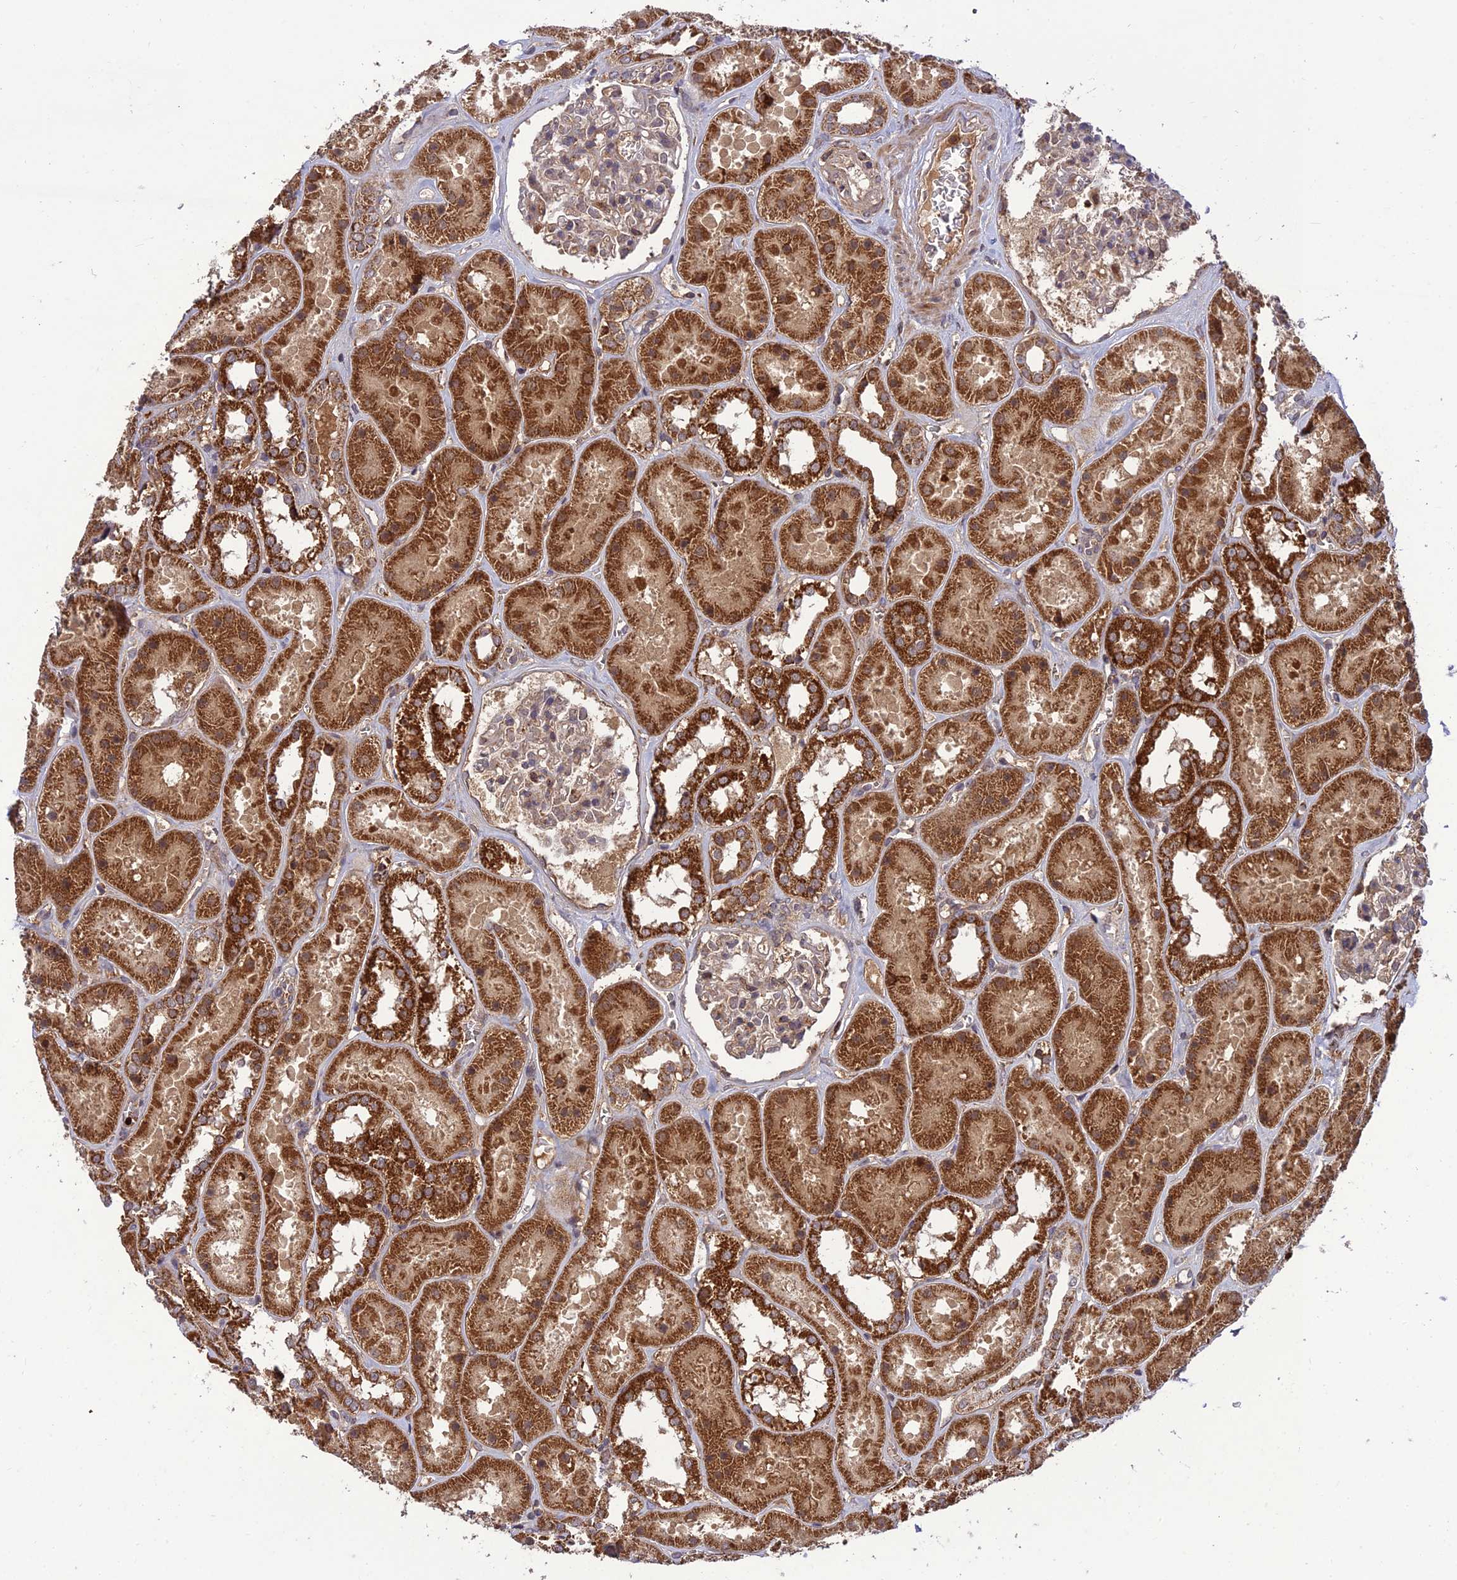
{"staining": {"intensity": "moderate", "quantity": "<25%", "location": "cytoplasmic/membranous"}, "tissue": "kidney", "cell_type": "Cells in glomeruli", "image_type": "normal", "snomed": [{"axis": "morphology", "description": "Normal tissue, NOS"}, {"axis": "topography", "description": "Kidney"}], "caption": "Immunohistochemistry (DAB (3,3'-diaminobenzidine)) staining of normal kidney displays moderate cytoplasmic/membranous protein expression in about <25% of cells in glomeruli.", "gene": "NDUFC1", "patient": {"sex": "female", "age": 41}}